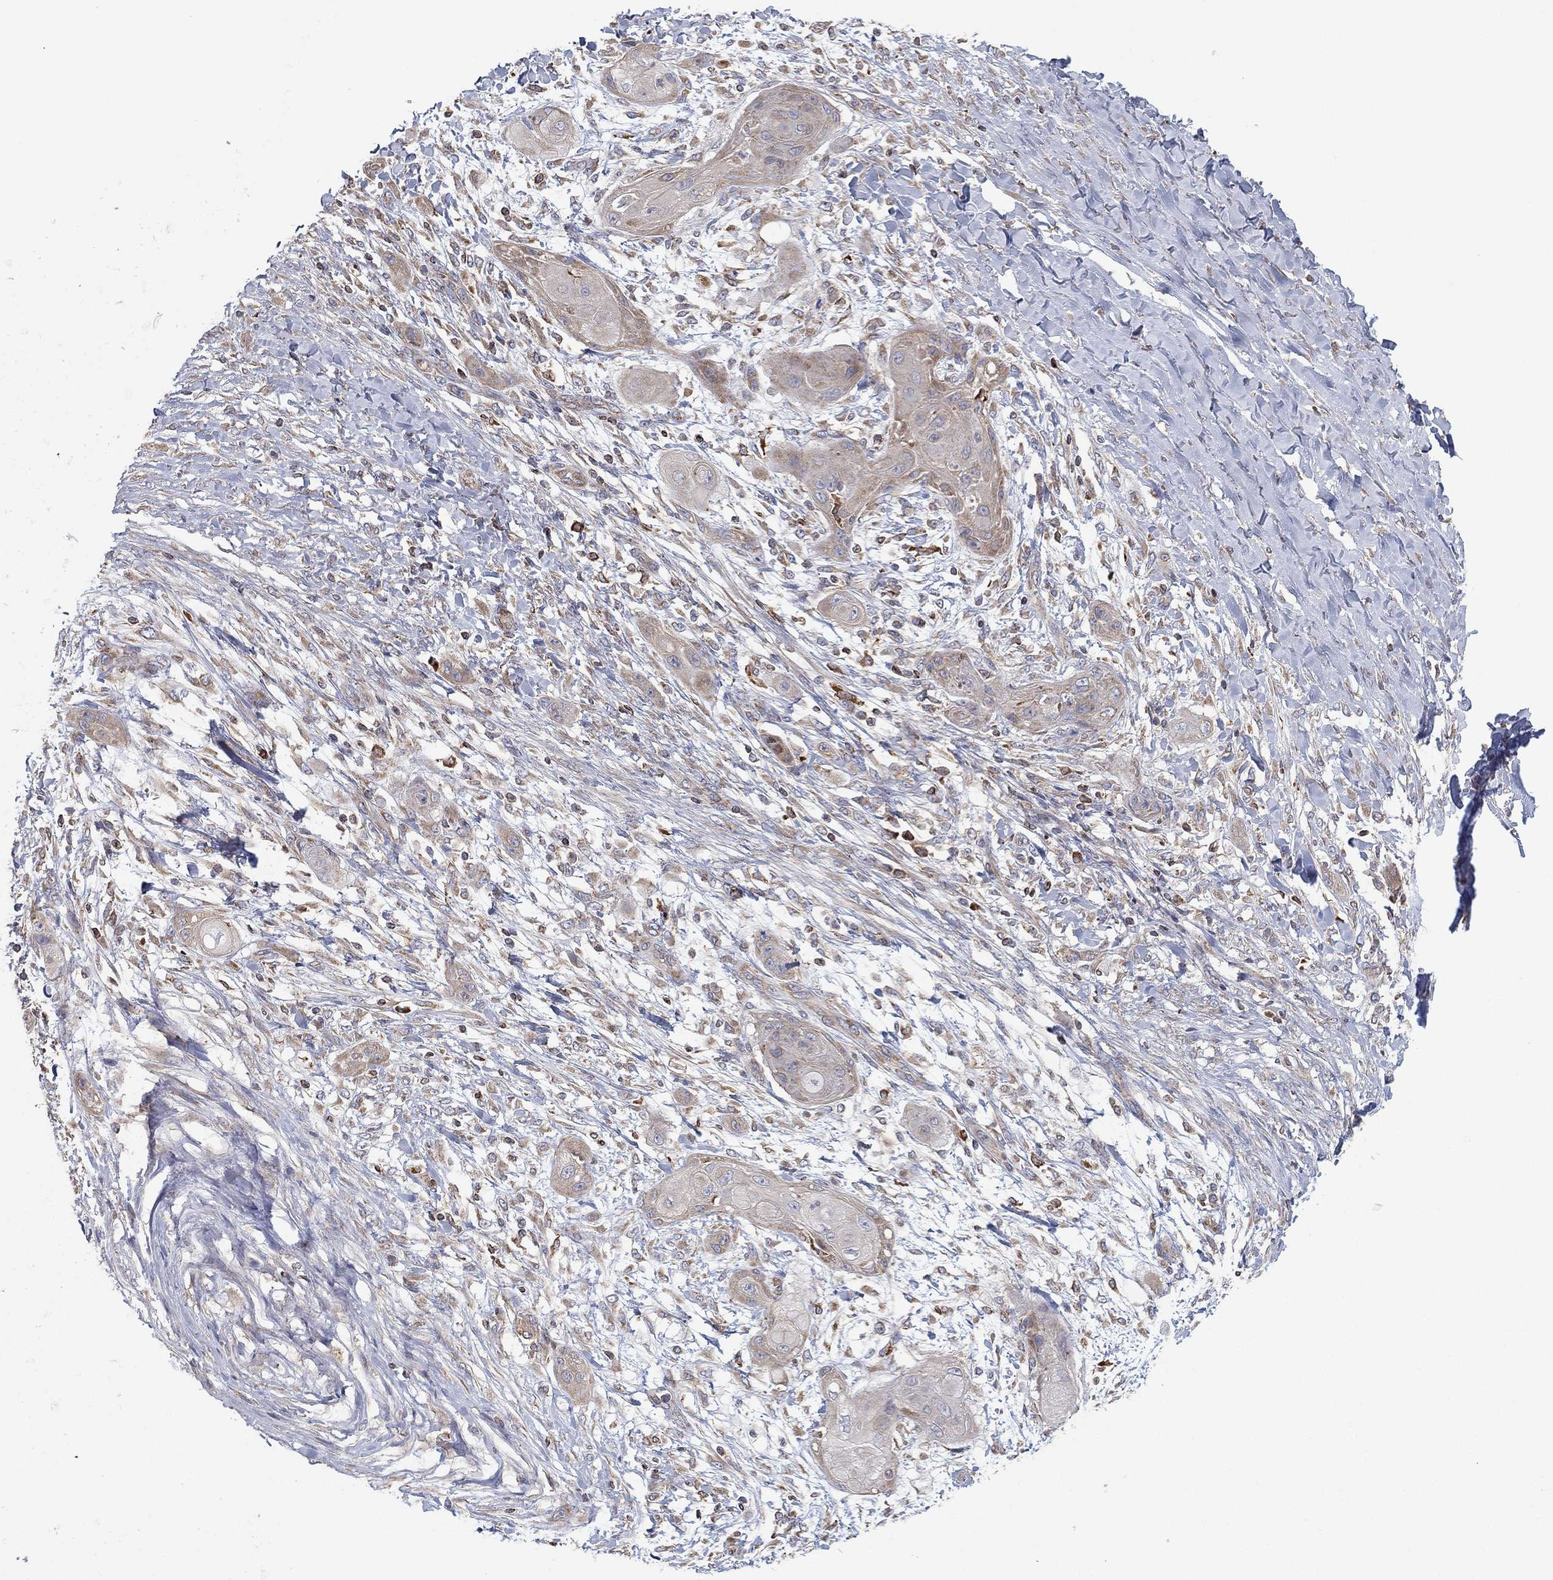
{"staining": {"intensity": "weak", "quantity": "<25%", "location": "cytoplasmic/membranous"}, "tissue": "skin cancer", "cell_type": "Tumor cells", "image_type": "cancer", "snomed": [{"axis": "morphology", "description": "Squamous cell carcinoma, NOS"}, {"axis": "topography", "description": "Skin"}], "caption": "Immunohistochemistry image of neoplastic tissue: human squamous cell carcinoma (skin) stained with DAB displays no significant protein expression in tumor cells.", "gene": "CYB5B", "patient": {"sex": "male", "age": 62}}